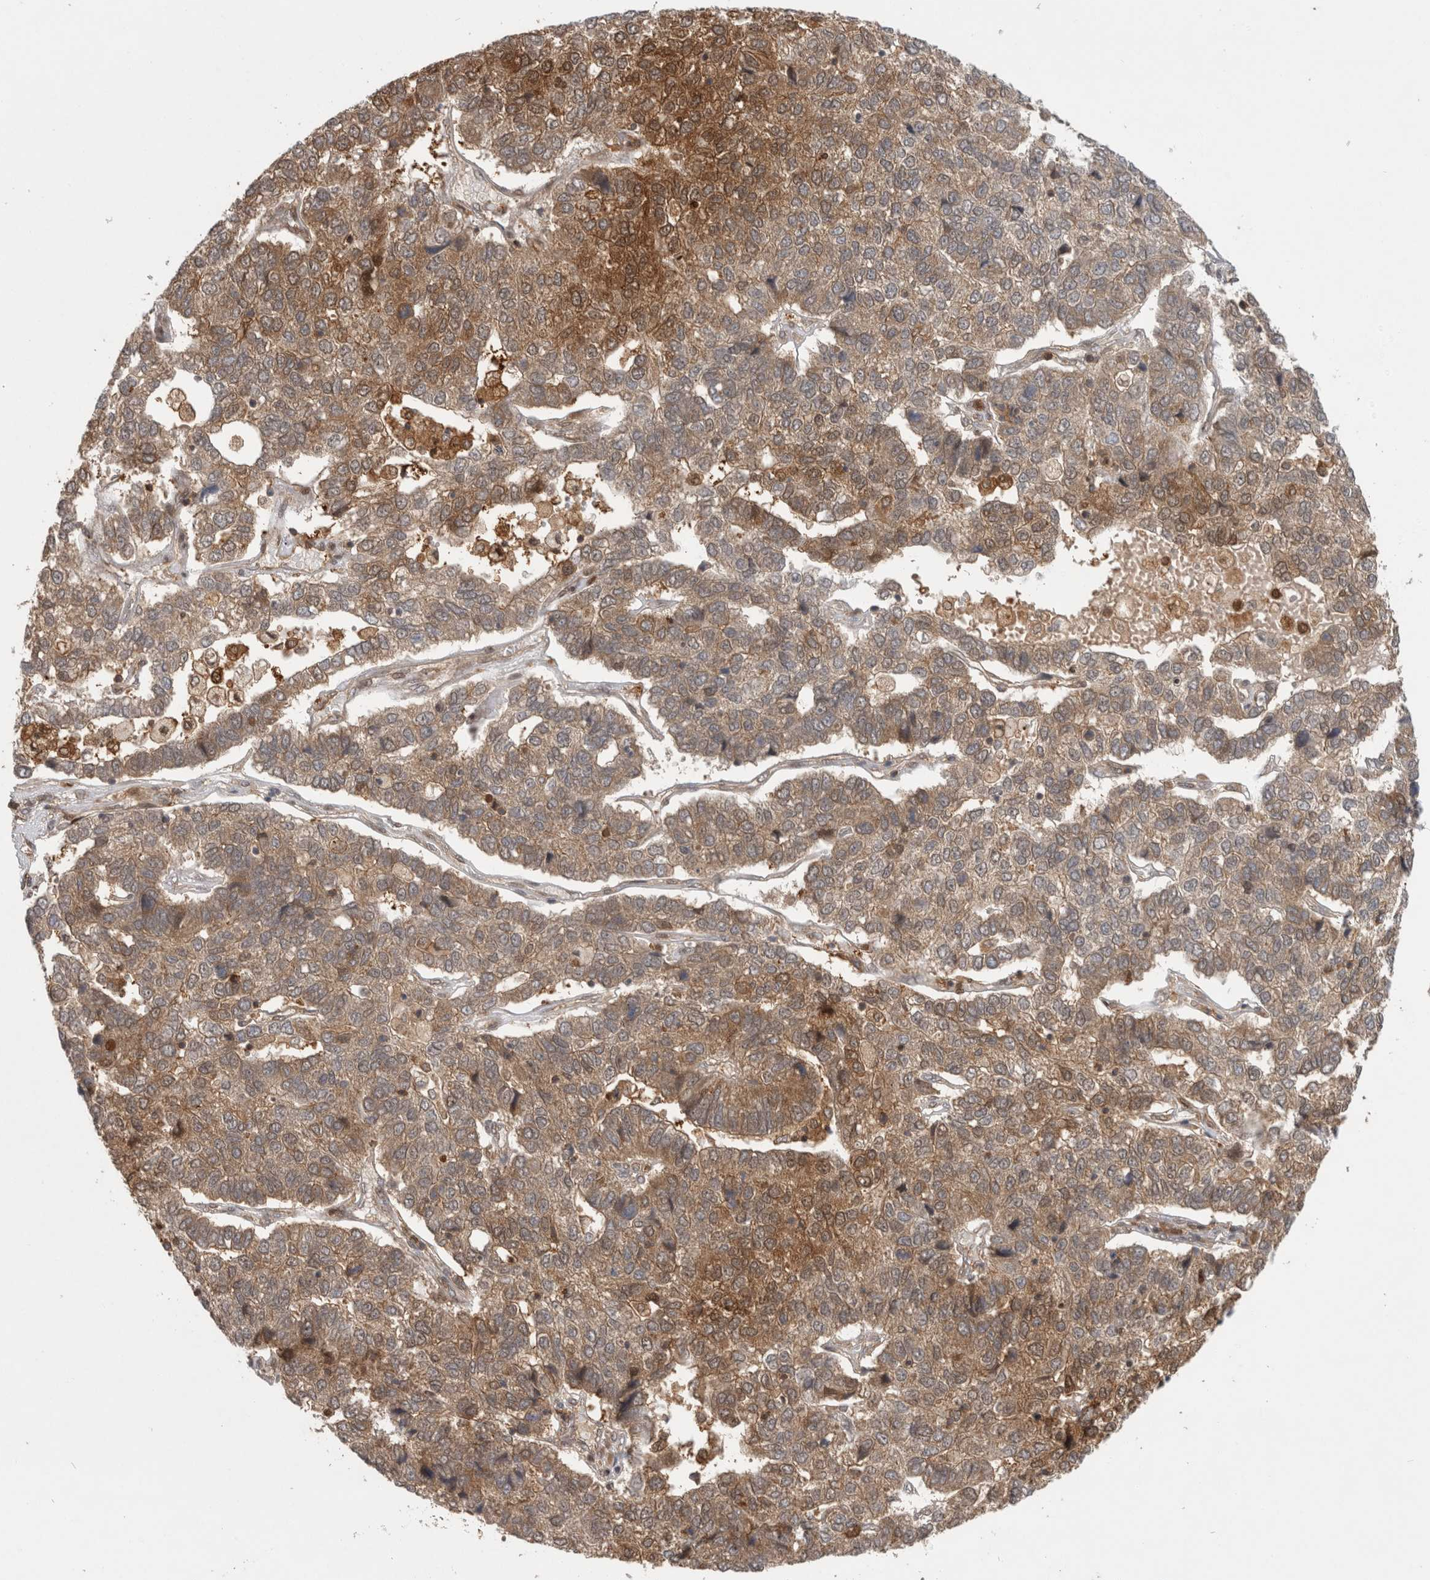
{"staining": {"intensity": "moderate", "quantity": "25%-75%", "location": "cytoplasmic/membranous"}, "tissue": "pancreatic cancer", "cell_type": "Tumor cells", "image_type": "cancer", "snomed": [{"axis": "morphology", "description": "Adenocarcinoma, NOS"}, {"axis": "topography", "description": "Pancreas"}], "caption": "A medium amount of moderate cytoplasmic/membranous positivity is appreciated in about 25%-75% of tumor cells in pancreatic cancer tissue.", "gene": "ASTN2", "patient": {"sex": "female", "age": 61}}